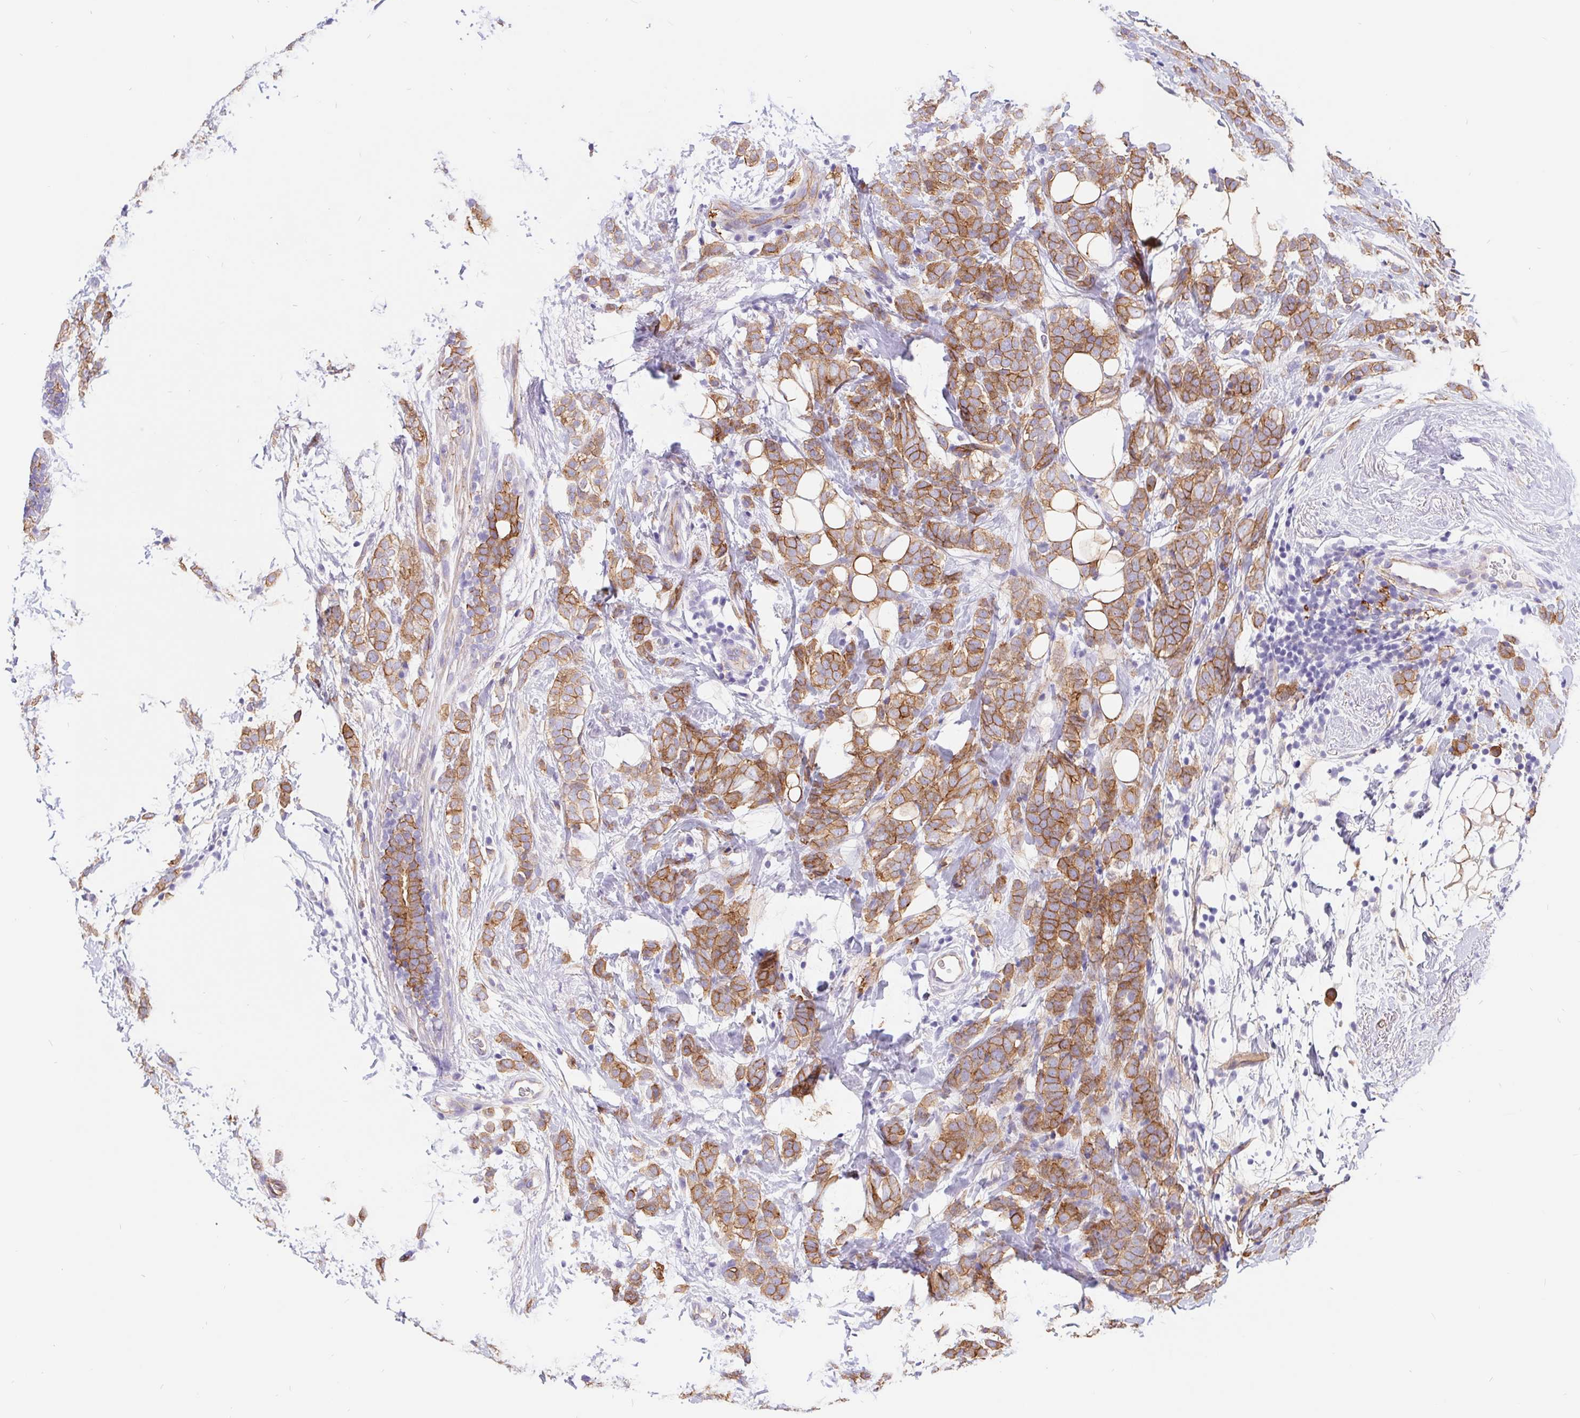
{"staining": {"intensity": "moderate", "quantity": "25%-75%", "location": "cytoplasmic/membranous"}, "tissue": "breast cancer", "cell_type": "Tumor cells", "image_type": "cancer", "snomed": [{"axis": "morphology", "description": "Lobular carcinoma"}, {"axis": "topography", "description": "Breast"}], "caption": "A brown stain shows moderate cytoplasmic/membranous positivity of a protein in breast lobular carcinoma tumor cells. (Brightfield microscopy of DAB IHC at high magnification).", "gene": "LIMCH1", "patient": {"sex": "female", "age": 49}}